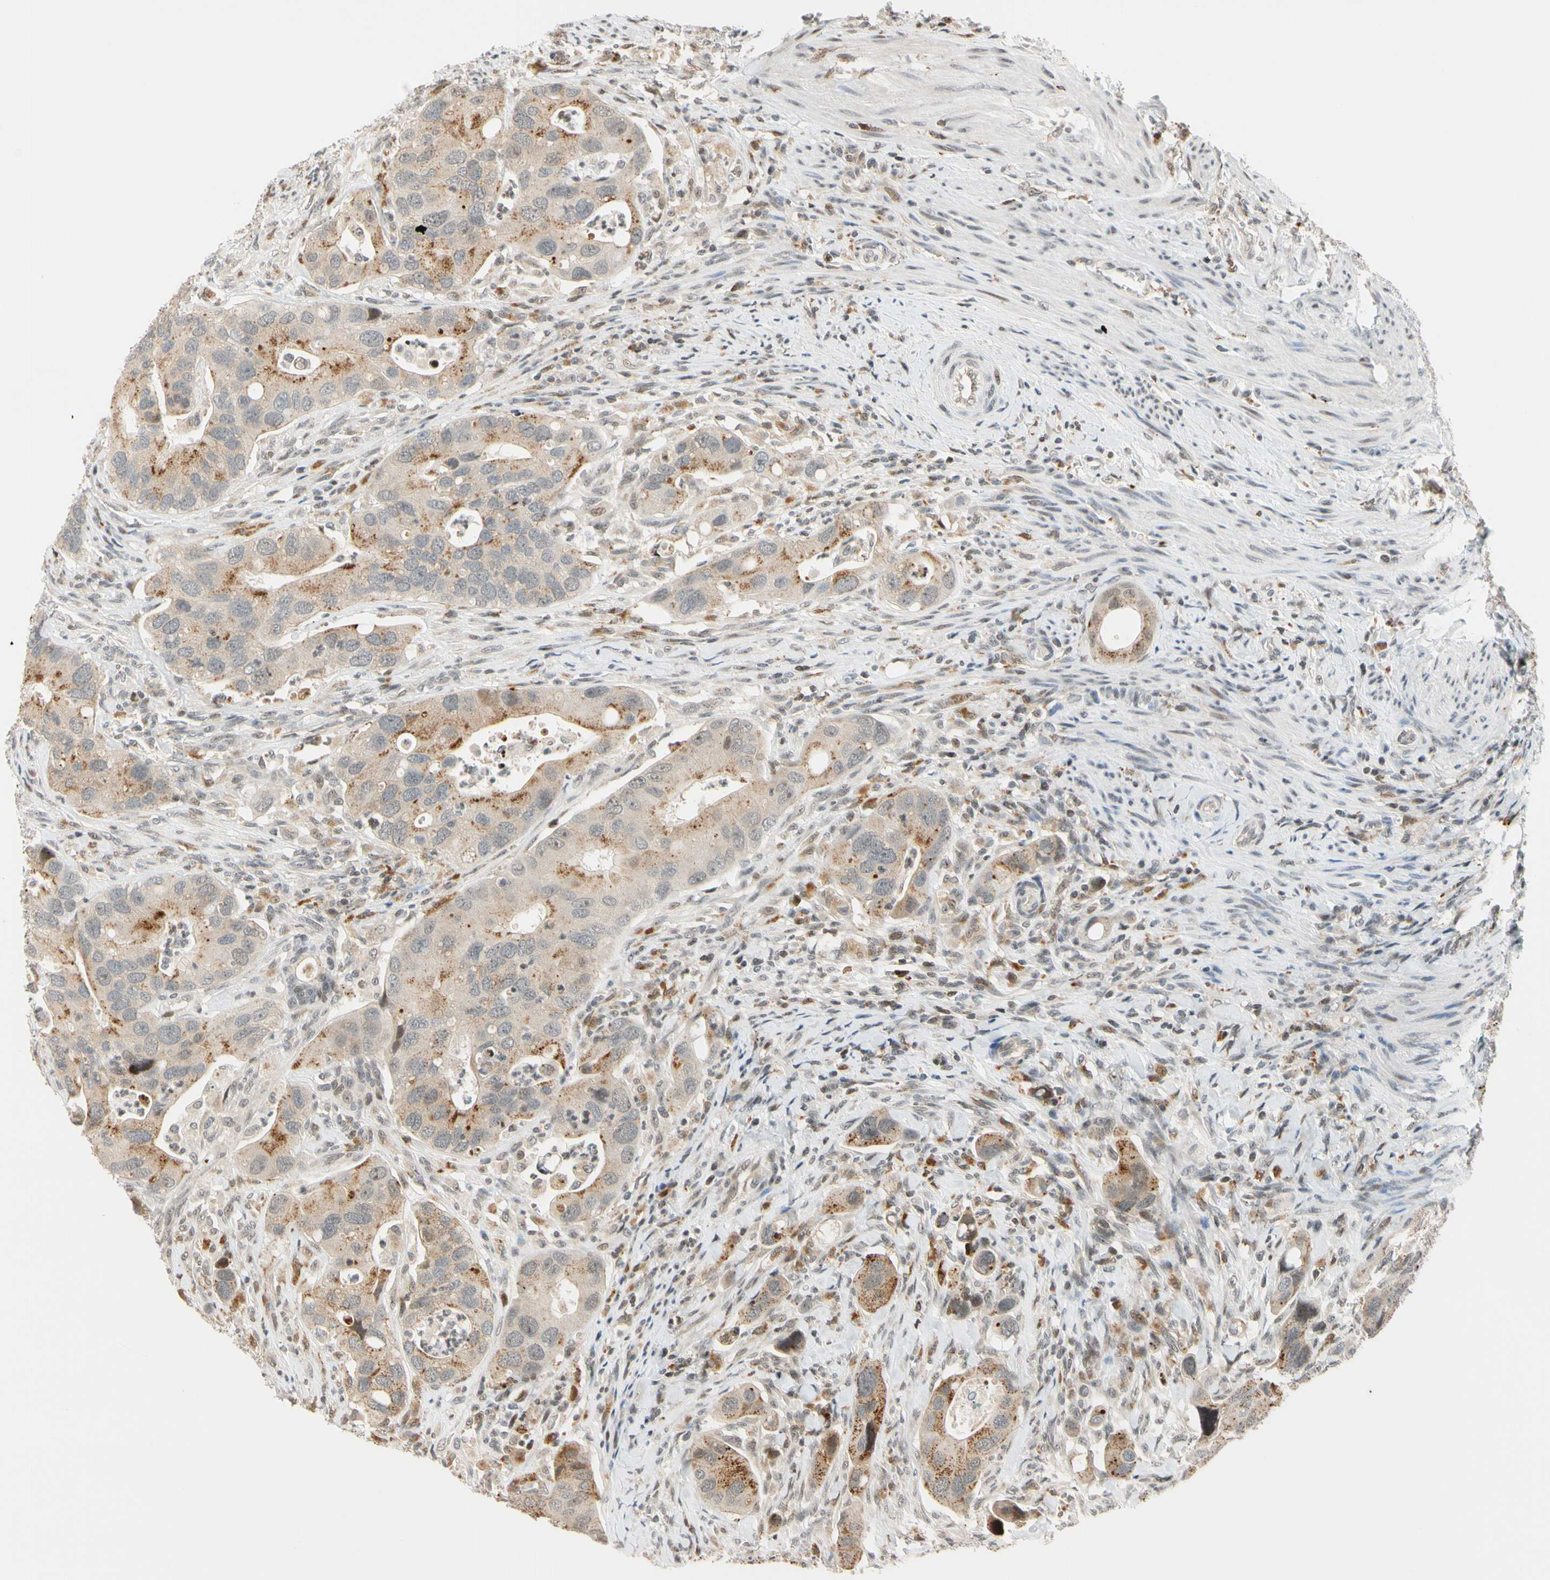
{"staining": {"intensity": "moderate", "quantity": "25%-75%", "location": "cytoplasmic/membranous"}, "tissue": "colorectal cancer", "cell_type": "Tumor cells", "image_type": "cancer", "snomed": [{"axis": "morphology", "description": "Adenocarcinoma, NOS"}, {"axis": "topography", "description": "Rectum"}], "caption": "A high-resolution micrograph shows immunohistochemistry (IHC) staining of colorectal adenocarcinoma, which reveals moderate cytoplasmic/membranous staining in approximately 25%-75% of tumor cells. (Stains: DAB (3,3'-diaminobenzidine) in brown, nuclei in blue, Microscopy: brightfield microscopy at high magnification).", "gene": "CDK7", "patient": {"sex": "female", "age": 57}}